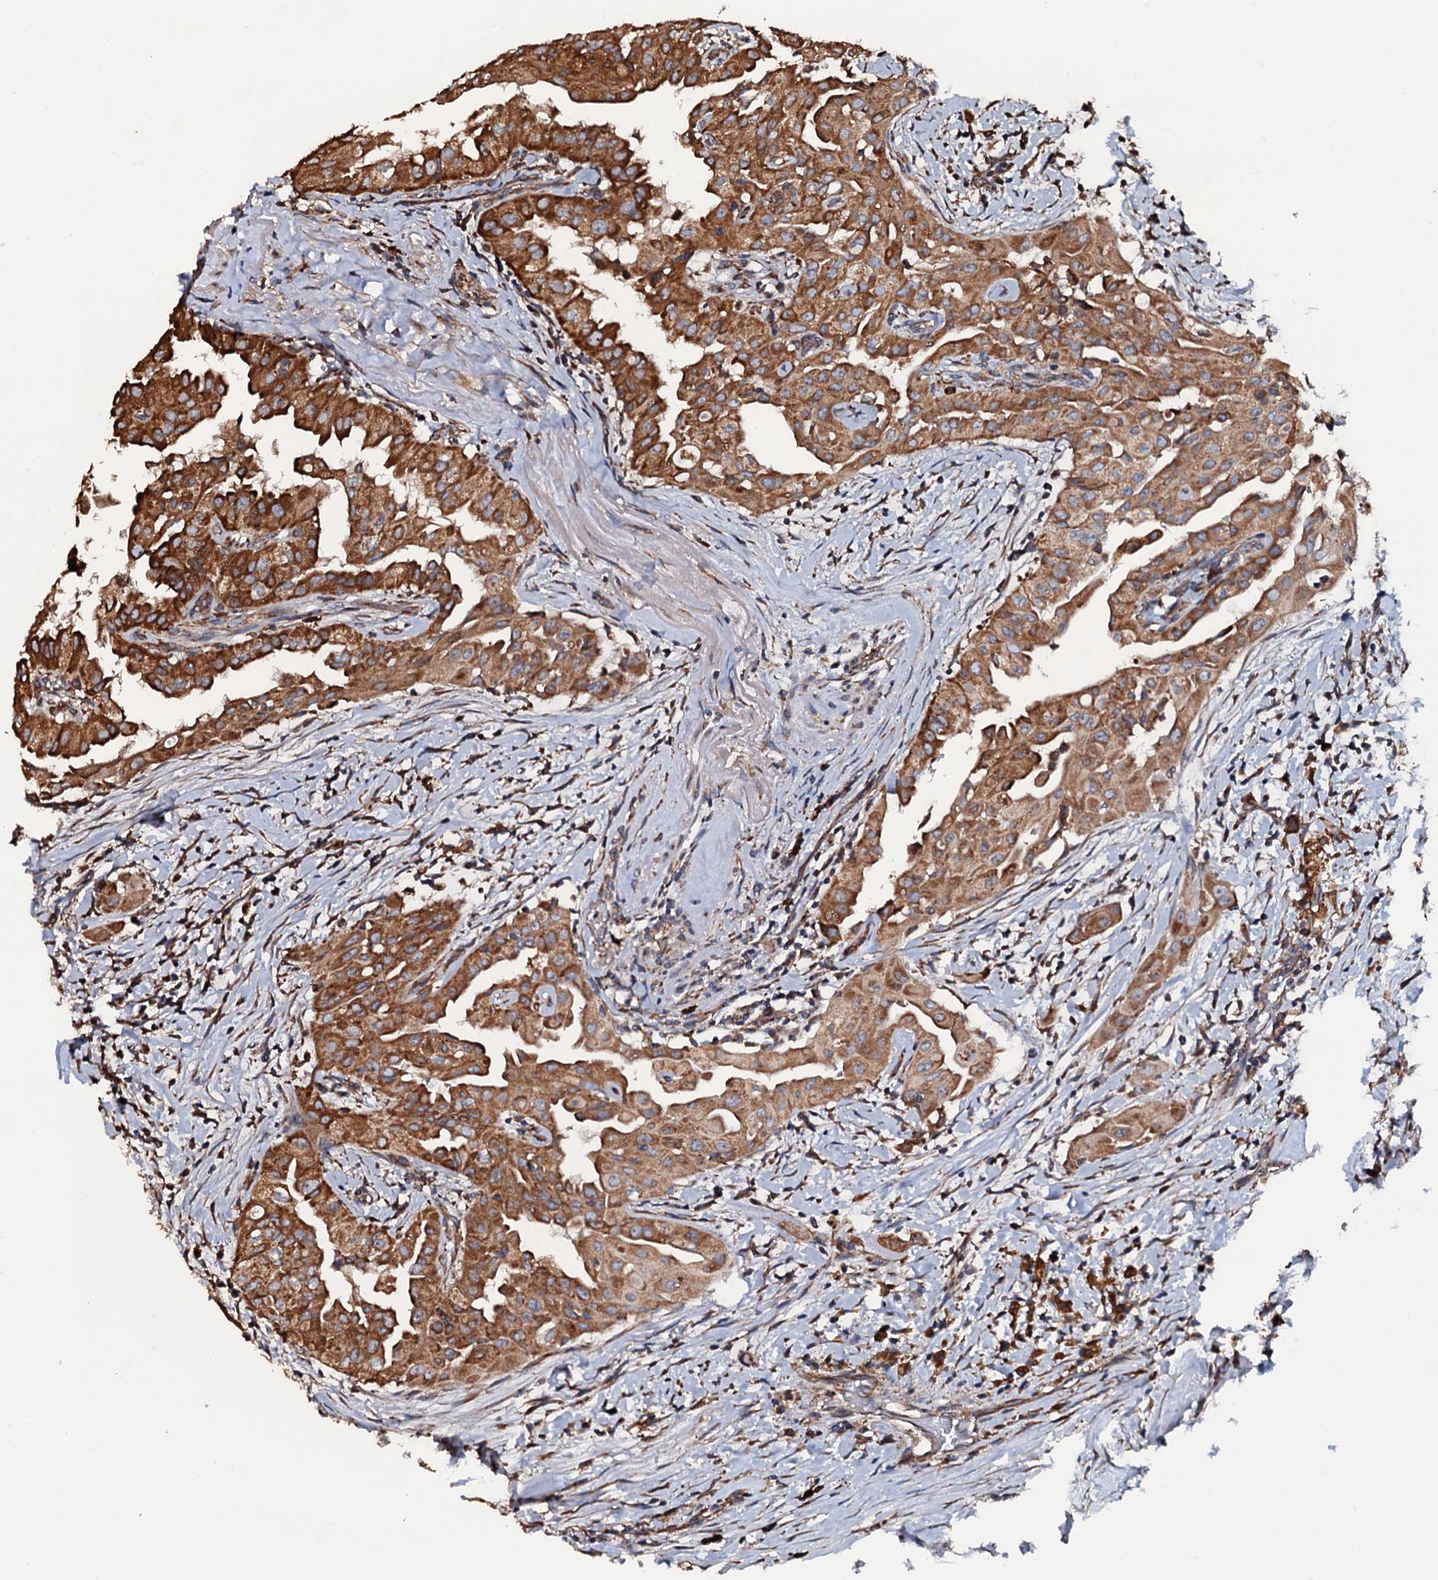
{"staining": {"intensity": "strong", "quantity": ">75%", "location": "cytoplasmic/membranous"}, "tissue": "thyroid cancer", "cell_type": "Tumor cells", "image_type": "cancer", "snomed": [{"axis": "morphology", "description": "Papillary adenocarcinoma, NOS"}, {"axis": "topography", "description": "Thyroid gland"}], "caption": "There is high levels of strong cytoplasmic/membranous positivity in tumor cells of thyroid cancer (papillary adenocarcinoma), as demonstrated by immunohistochemical staining (brown color).", "gene": "RAB12", "patient": {"sex": "female", "age": 59}}